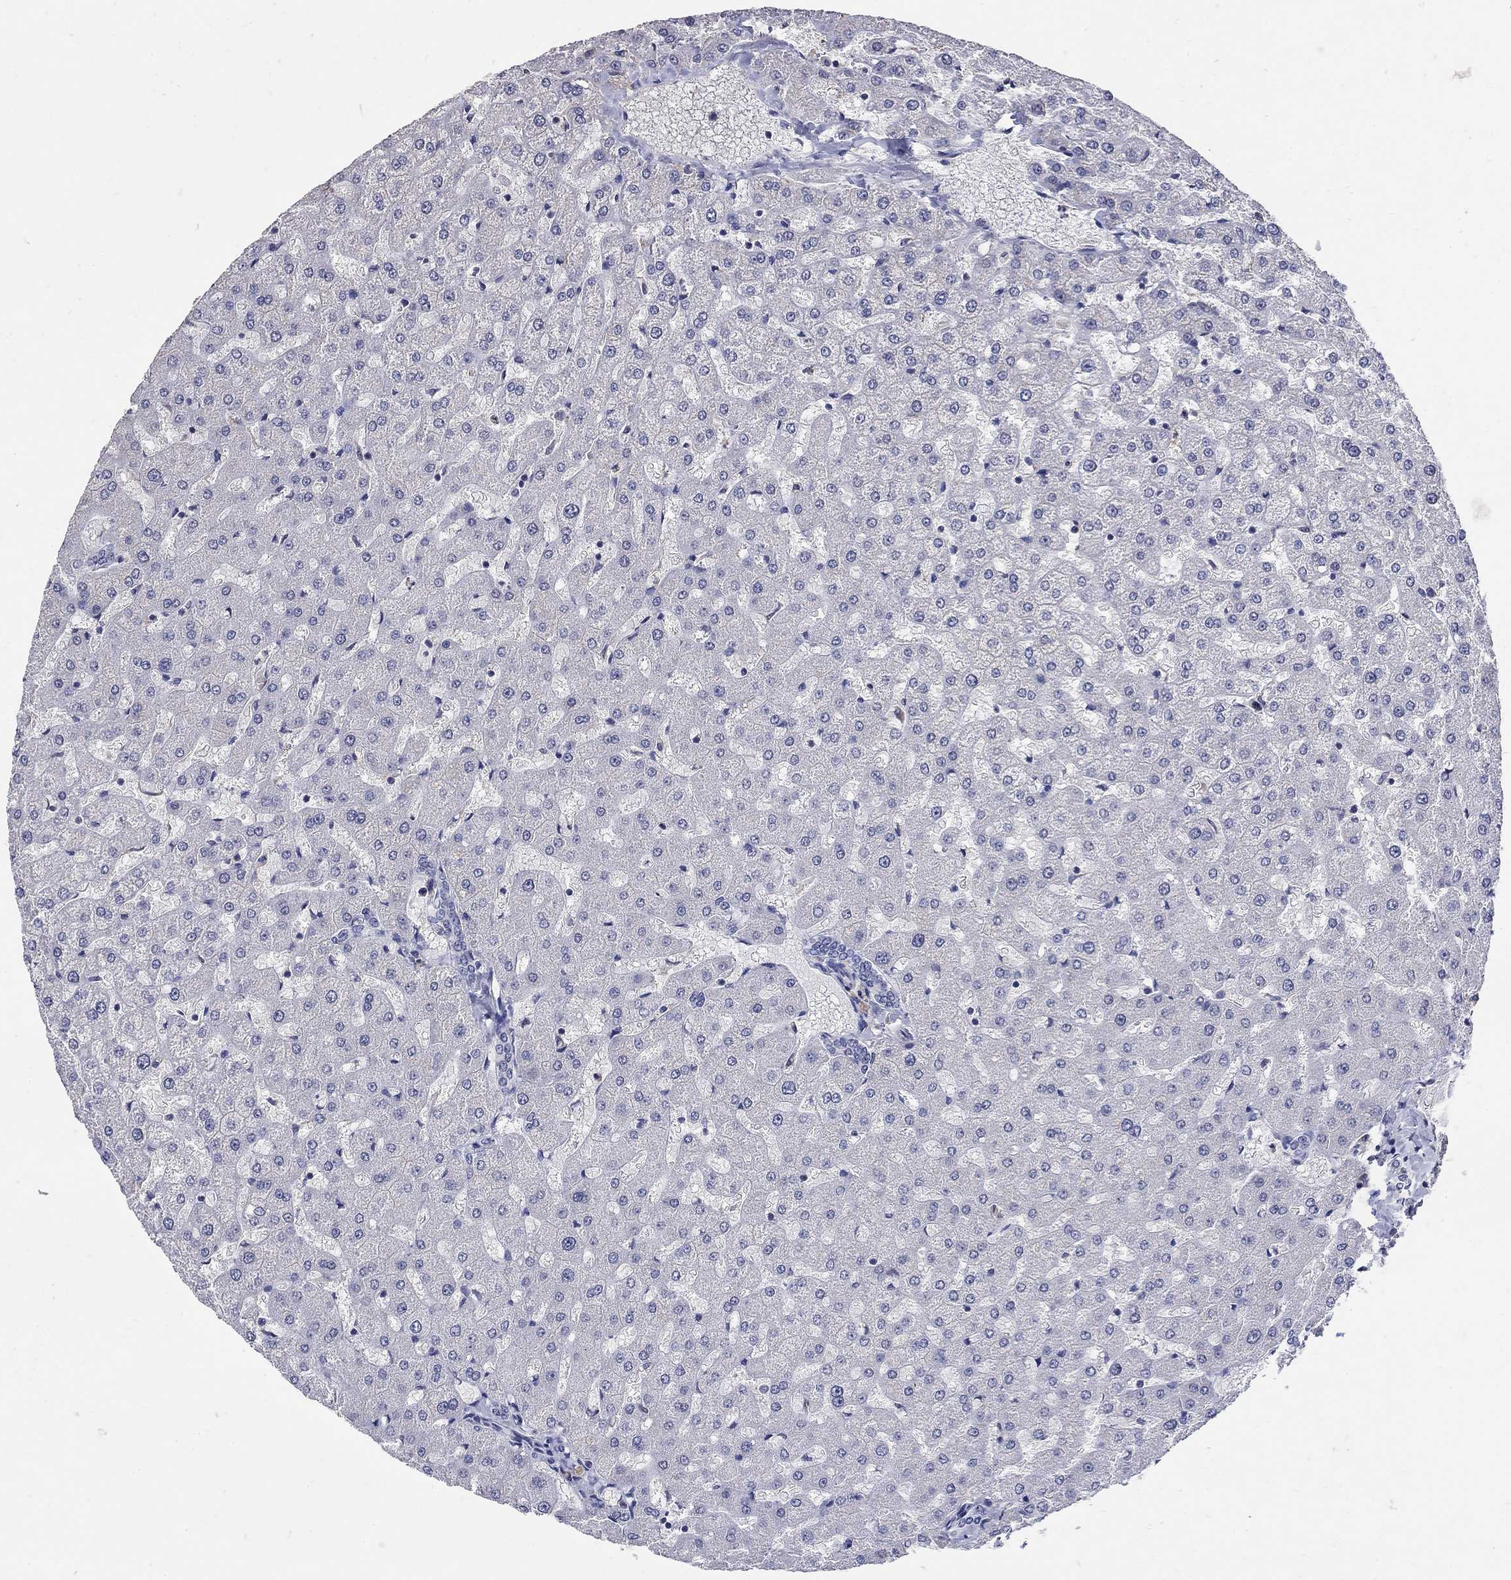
{"staining": {"intensity": "negative", "quantity": "none", "location": "none"}, "tissue": "liver", "cell_type": "Cholangiocytes", "image_type": "normal", "snomed": [{"axis": "morphology", "description": "Normal tissue, NOS"}, {"axis": "topography", "description": "Liver"}], "caption": "IHC histopathology image of benign human liver stained for a protein (brown), which reveals no expression in cholangiocytes.", "gene": "CETN1", "patient": {"sex": "female", "age": 50}}